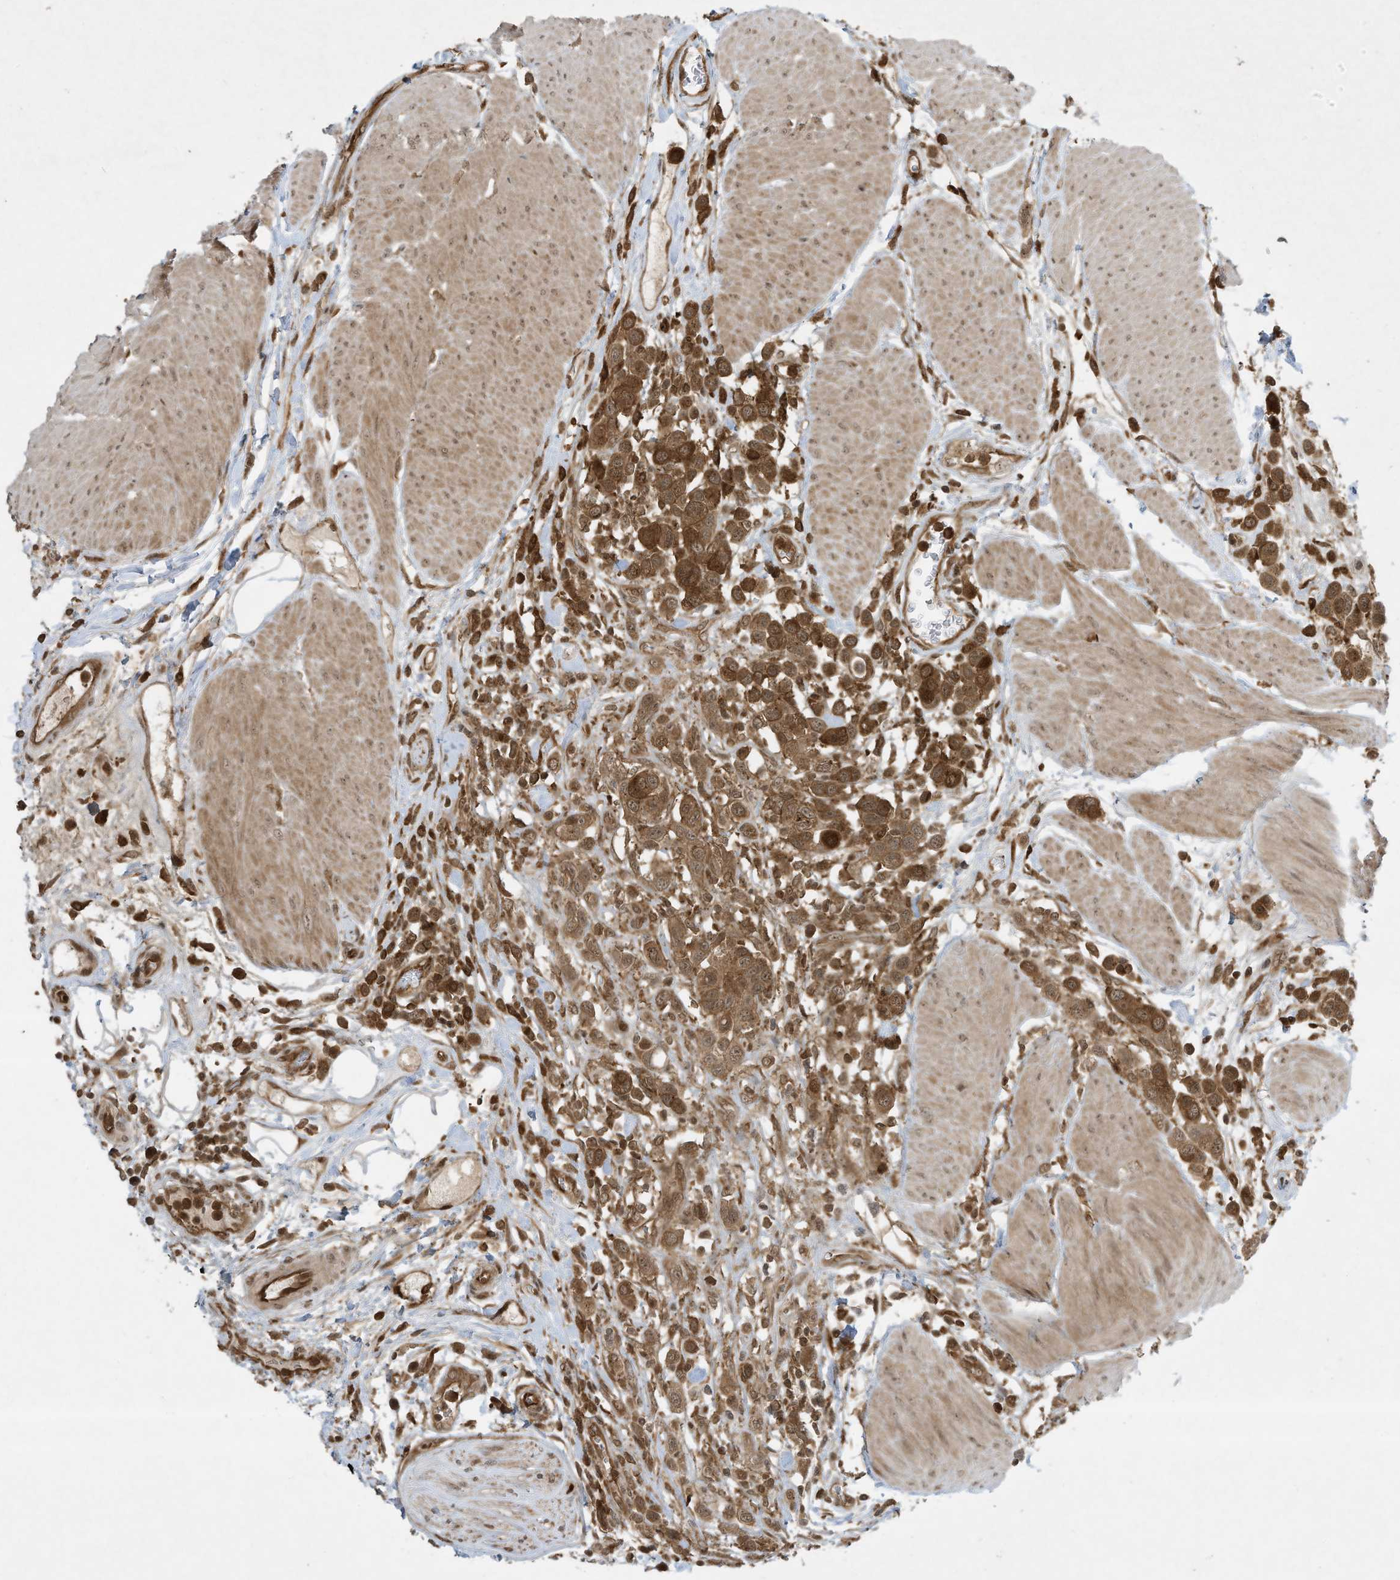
{"staining": {"intensity": "moderate", "quantity": ">75%", "location": "cytoplasmic/membranous,nuclear"}, "tissue": "urothelial cancer", "cell_type": "Tumor cells", "image_type": "cancer", "snomed": [{"axis": "morphology", "description": "Urothelial carcinoma, High grade"}, {"axis": "topography", "description": "Urinary bladder"}], "caption": "Protein staining demonstrates moderate cytoplasmic/membranous and nuclear staining in approximately >75% of tumor cells in urothelial carcinoma (high-grade). (Stains: DAB (3,3'-diaminobenzidine) in brown, nuclei in blue, Microscopy: brightfield microscopy at high magnification).", "gene": "CERT1", "patient": {"sex": "male", "age": 50}}